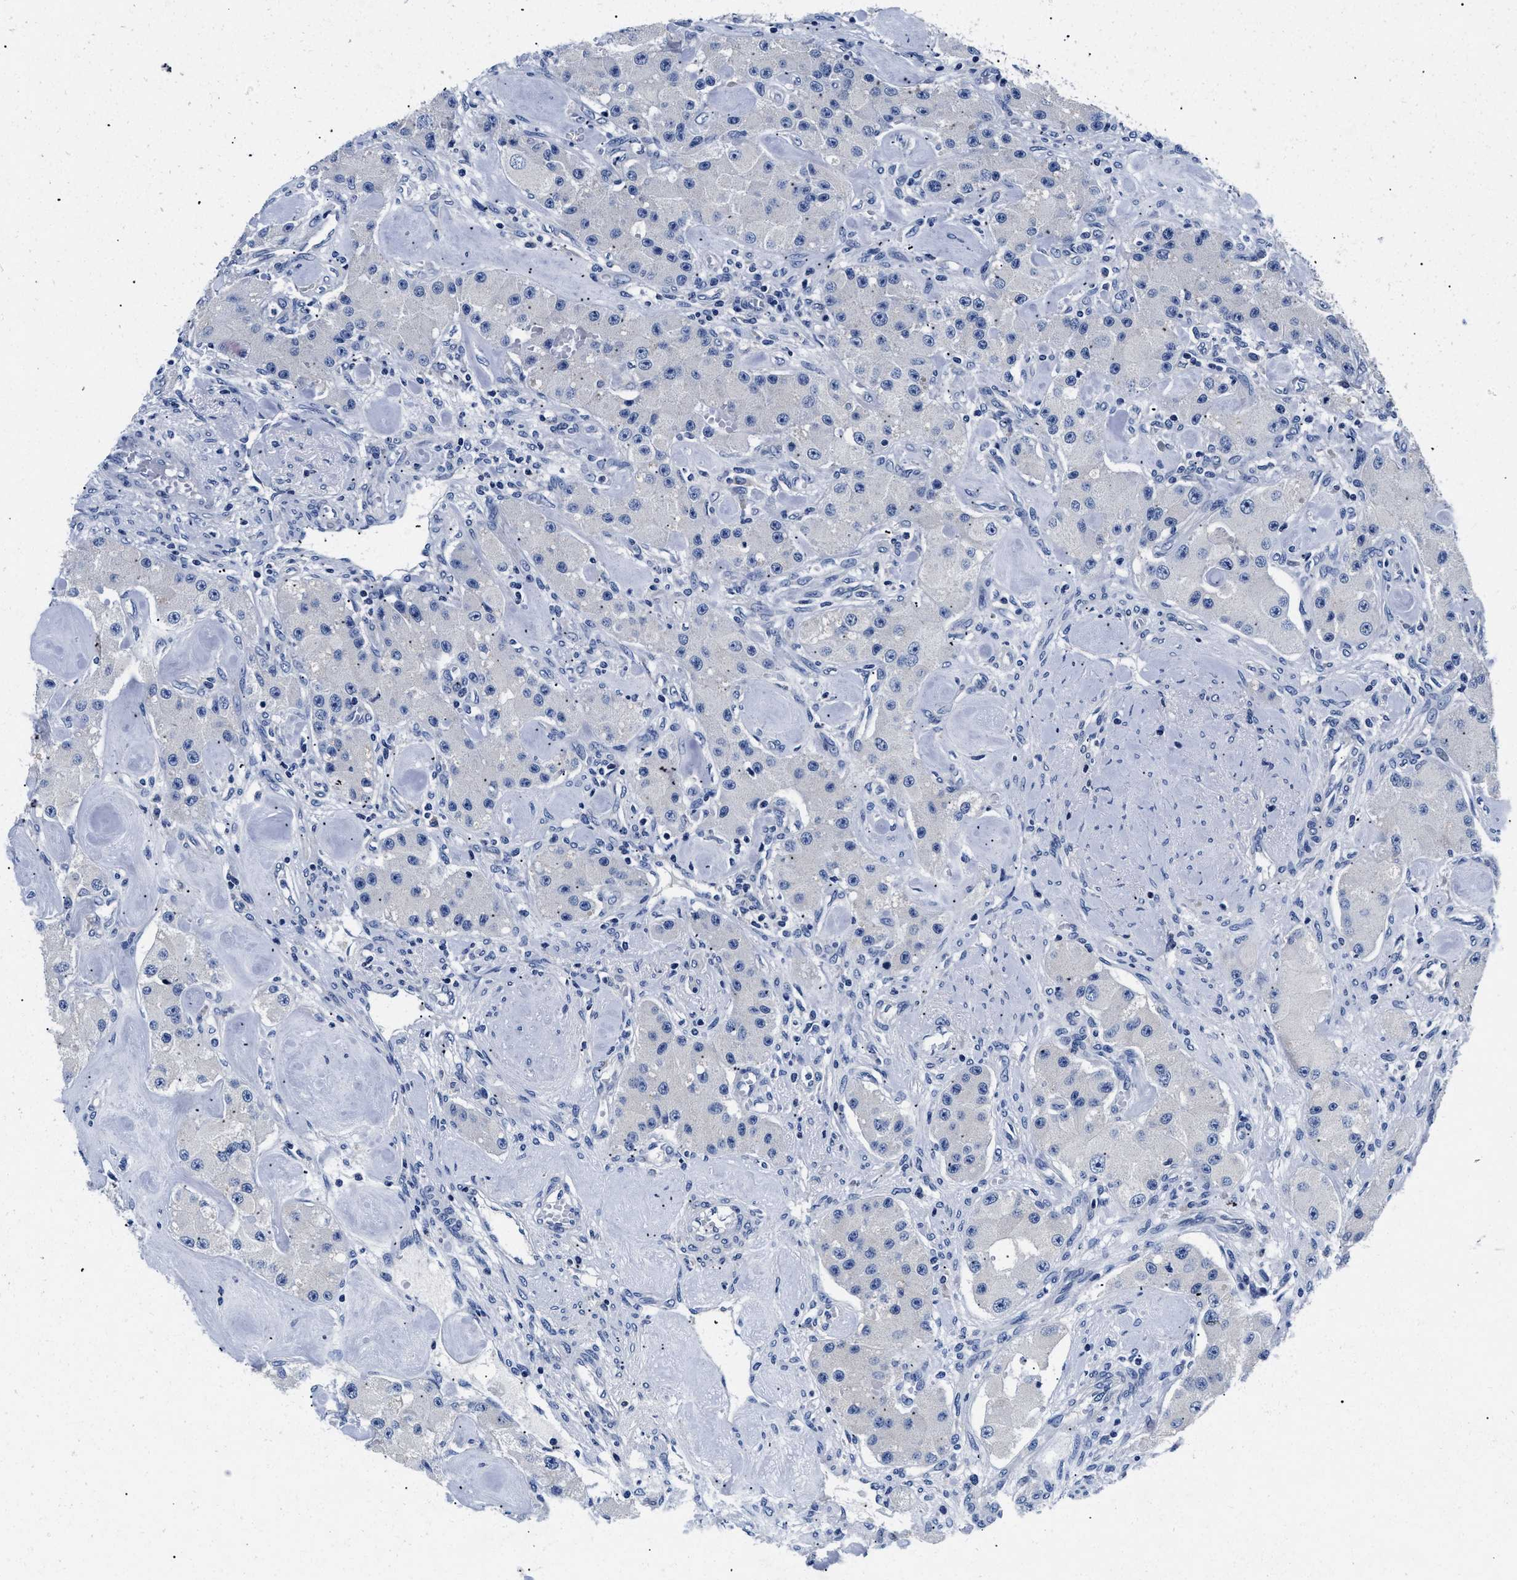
{"staining": {"intensity": "negative", "quantity": "none", "location": "none"}, "tissue": "carcinoid", "cell_type": "Tumor cells", "image_type": "cancer", "snomed": [{"axis": "morphology", "description": "Carcinoid, malignant, NOS"}, {"axis": "topography", "description": "Pancreas"}], "caption": "Protein analysis of malignant carcinoid demonstrates no significant staining in tumor cells. The staining was performed using DAB (3,3'-diaminobenzidine) to visualize the protein expression in brown, while the nuclei were stained in blue with hematoxylin (Magnification: 20x).", "gene": "MEA1", "patient": {"sex": "male", "age": 41}}